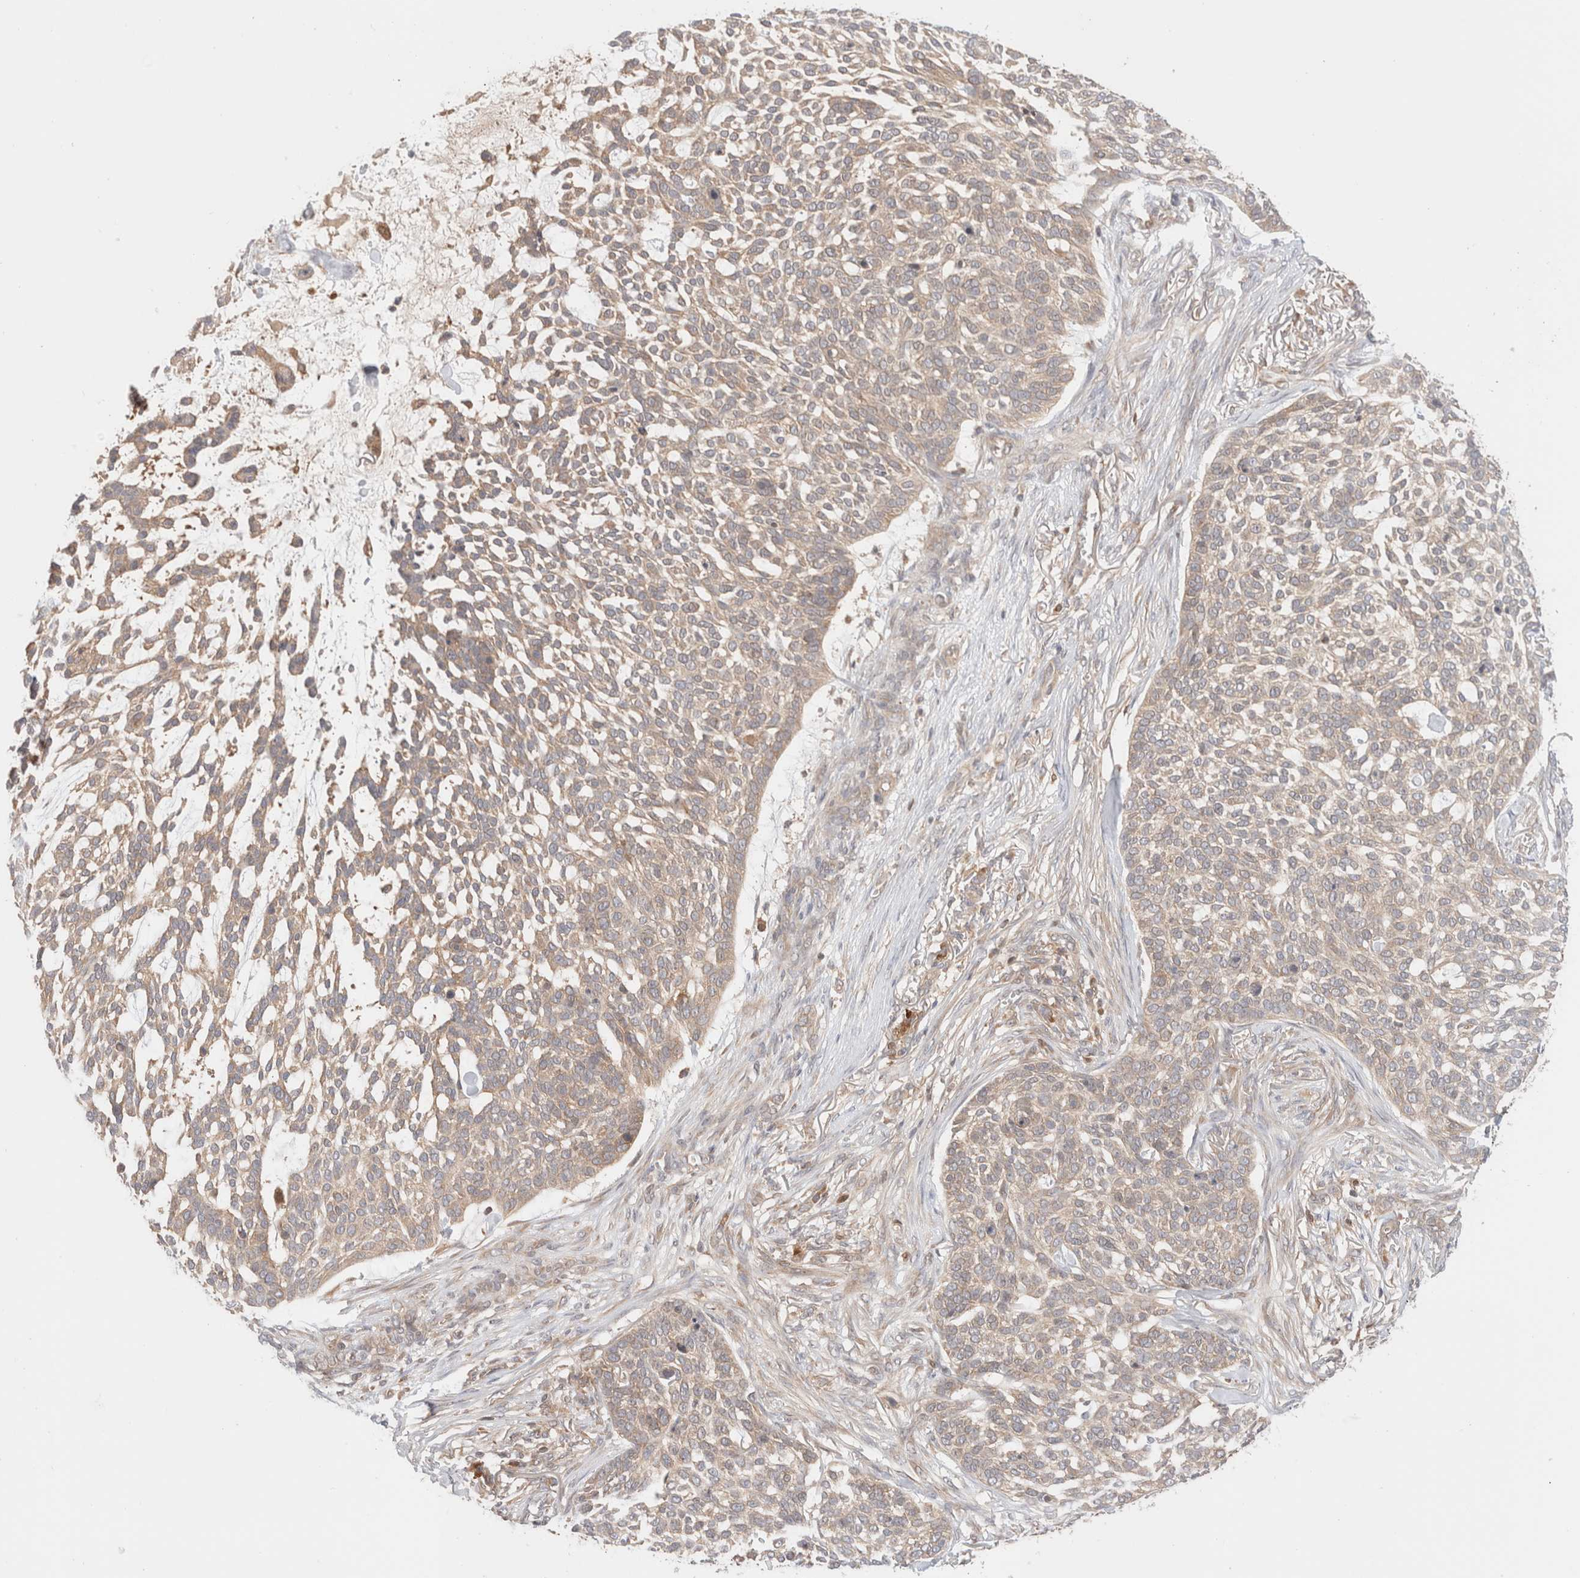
{"staining": {"intensity": "weak", "quantity": "<25%", "location": "cytoplasmic/membranous"}, "tissue": "skin cancer", "cell_type": "Tumor cells", "image_type": "cancer", "snomed": [{"axis": "morphology", "description": "Basal cell carcinoma"}, {"axis": "topography", "description": "Skin"}], "caption": "This is a image of IHC staining of skin basal cell carcinoma, which shows no expression in tumor cells.", "gene": "XKR4", "patient": {"sex": "female", "age": 64}}